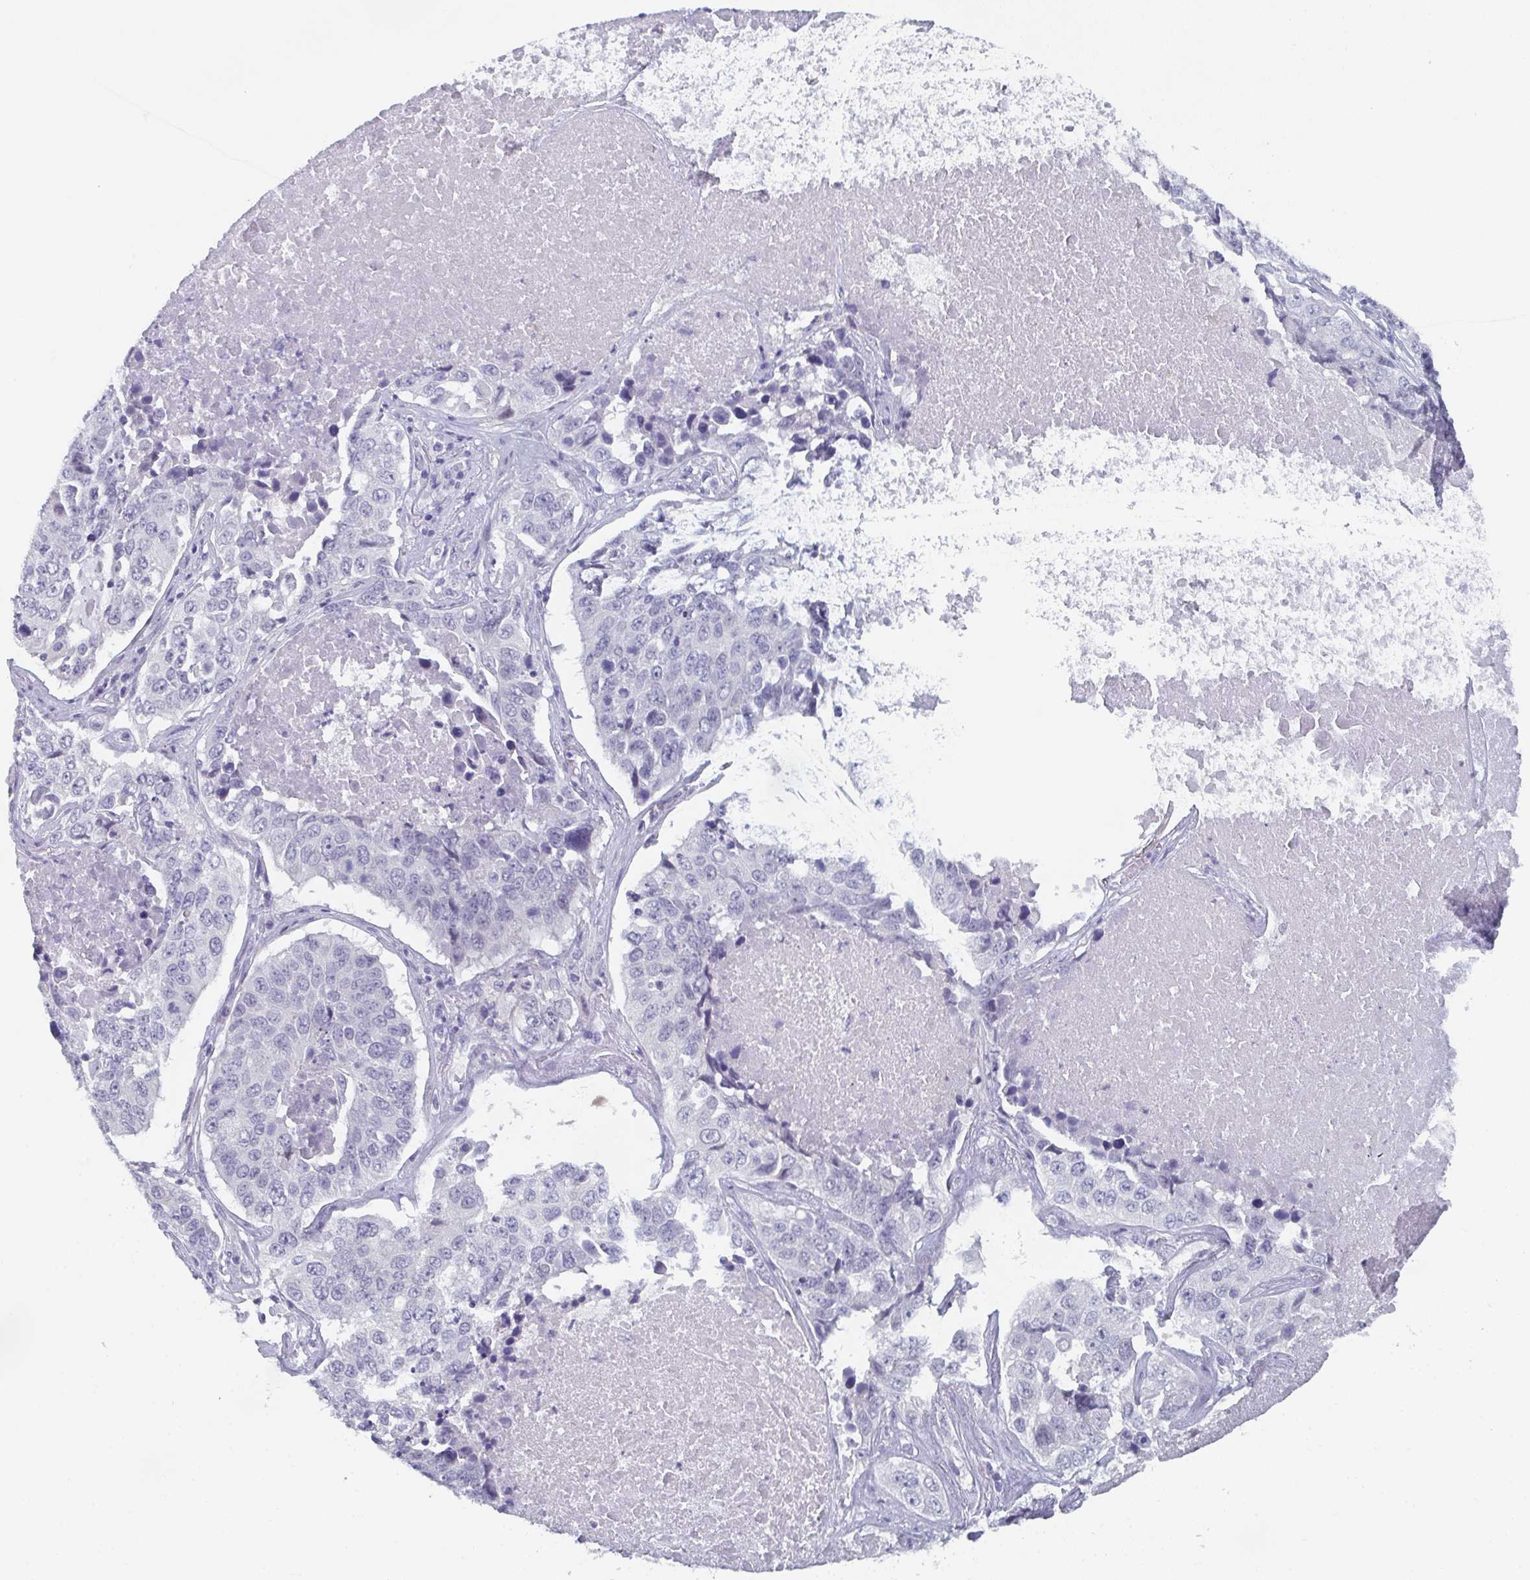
{"staining": {"intensity": "negative", "quantity": "none", "location": "none"}, "tissue": "lung cancer", "cell_type": "Tumor cells", "image_type": "cancer", "snomed": [{"axis": "morphology", "description": "Normal tissue, NOS"}, {"axis": "morphology", "description": "Squamous cell carcinoma, NOS"}, {"axis": "topography", "description": "Bronchus"}, {"axis": "topography", "description": "Lung"}], "caption": "The immunohistochemistry (IHC) micrograph has no significant positivity in tumor cells of squamous cell carcinoma (lung) tissue.", "gene": "DYDC2", "patient": {"sex": "male", "age": 64}}